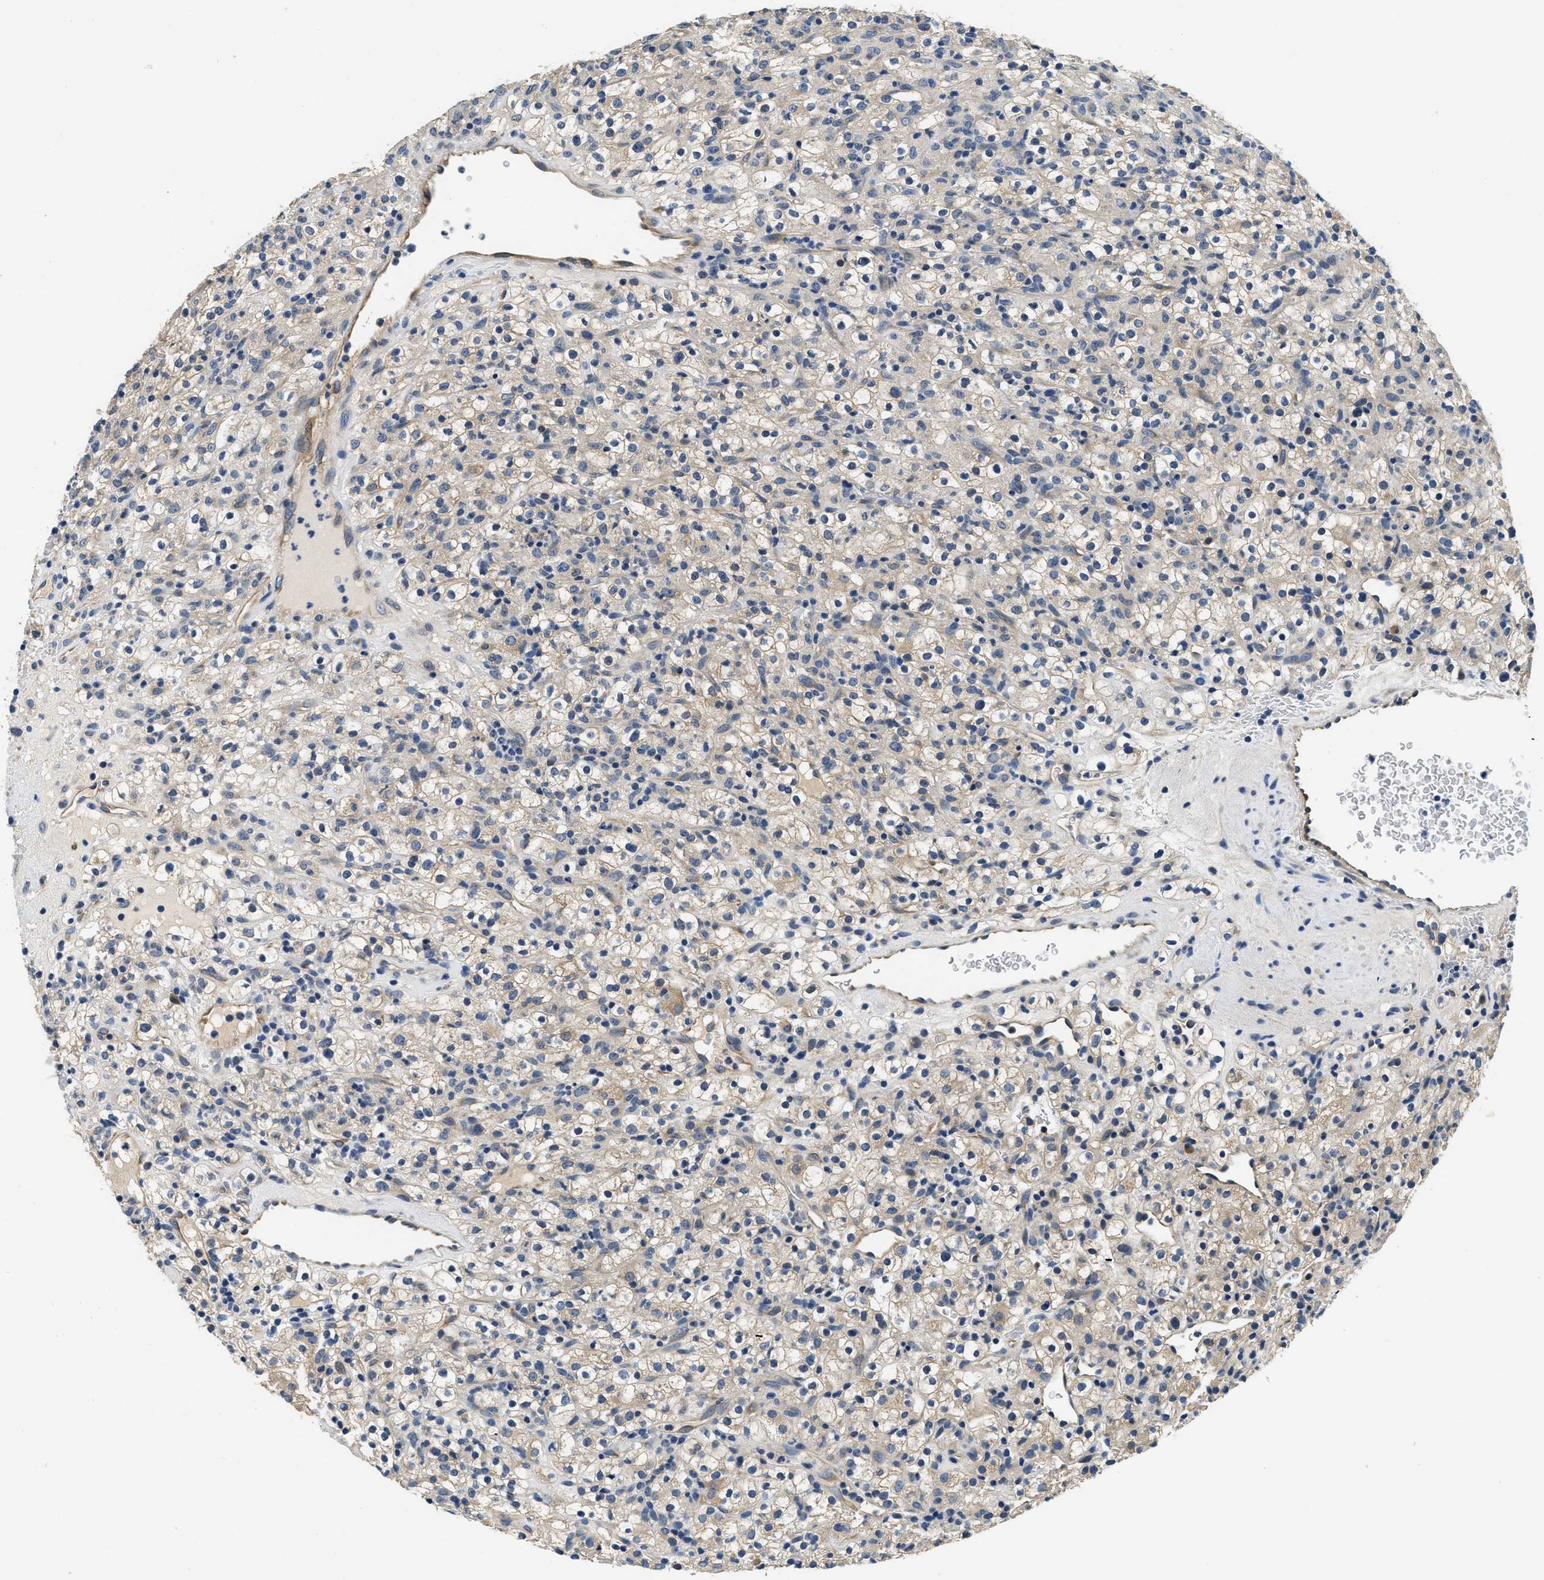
{"staining": {"intensity": "weak", "quantity": "<25%", "location": "cytoplasmic/membranous"}, "tissue": "renal cancer", "cell_type": "Tumor cells", "image_type": "cancer", "snomed": [{"axis": "morphology", "description": "Normal tissue, NOS"}, {"axis": "morphology", "description": "Adenocarcinoma, NOS"}, {"axis": "topography", "description": "Kidney"}], "caption": "Renal cancer (adenocarcinoma) was stained to show a protein in brown. There is no significant expression in tumor cells.", "gene": "ALDH3A2", "patient": {"sex": "female", "age": 72}}